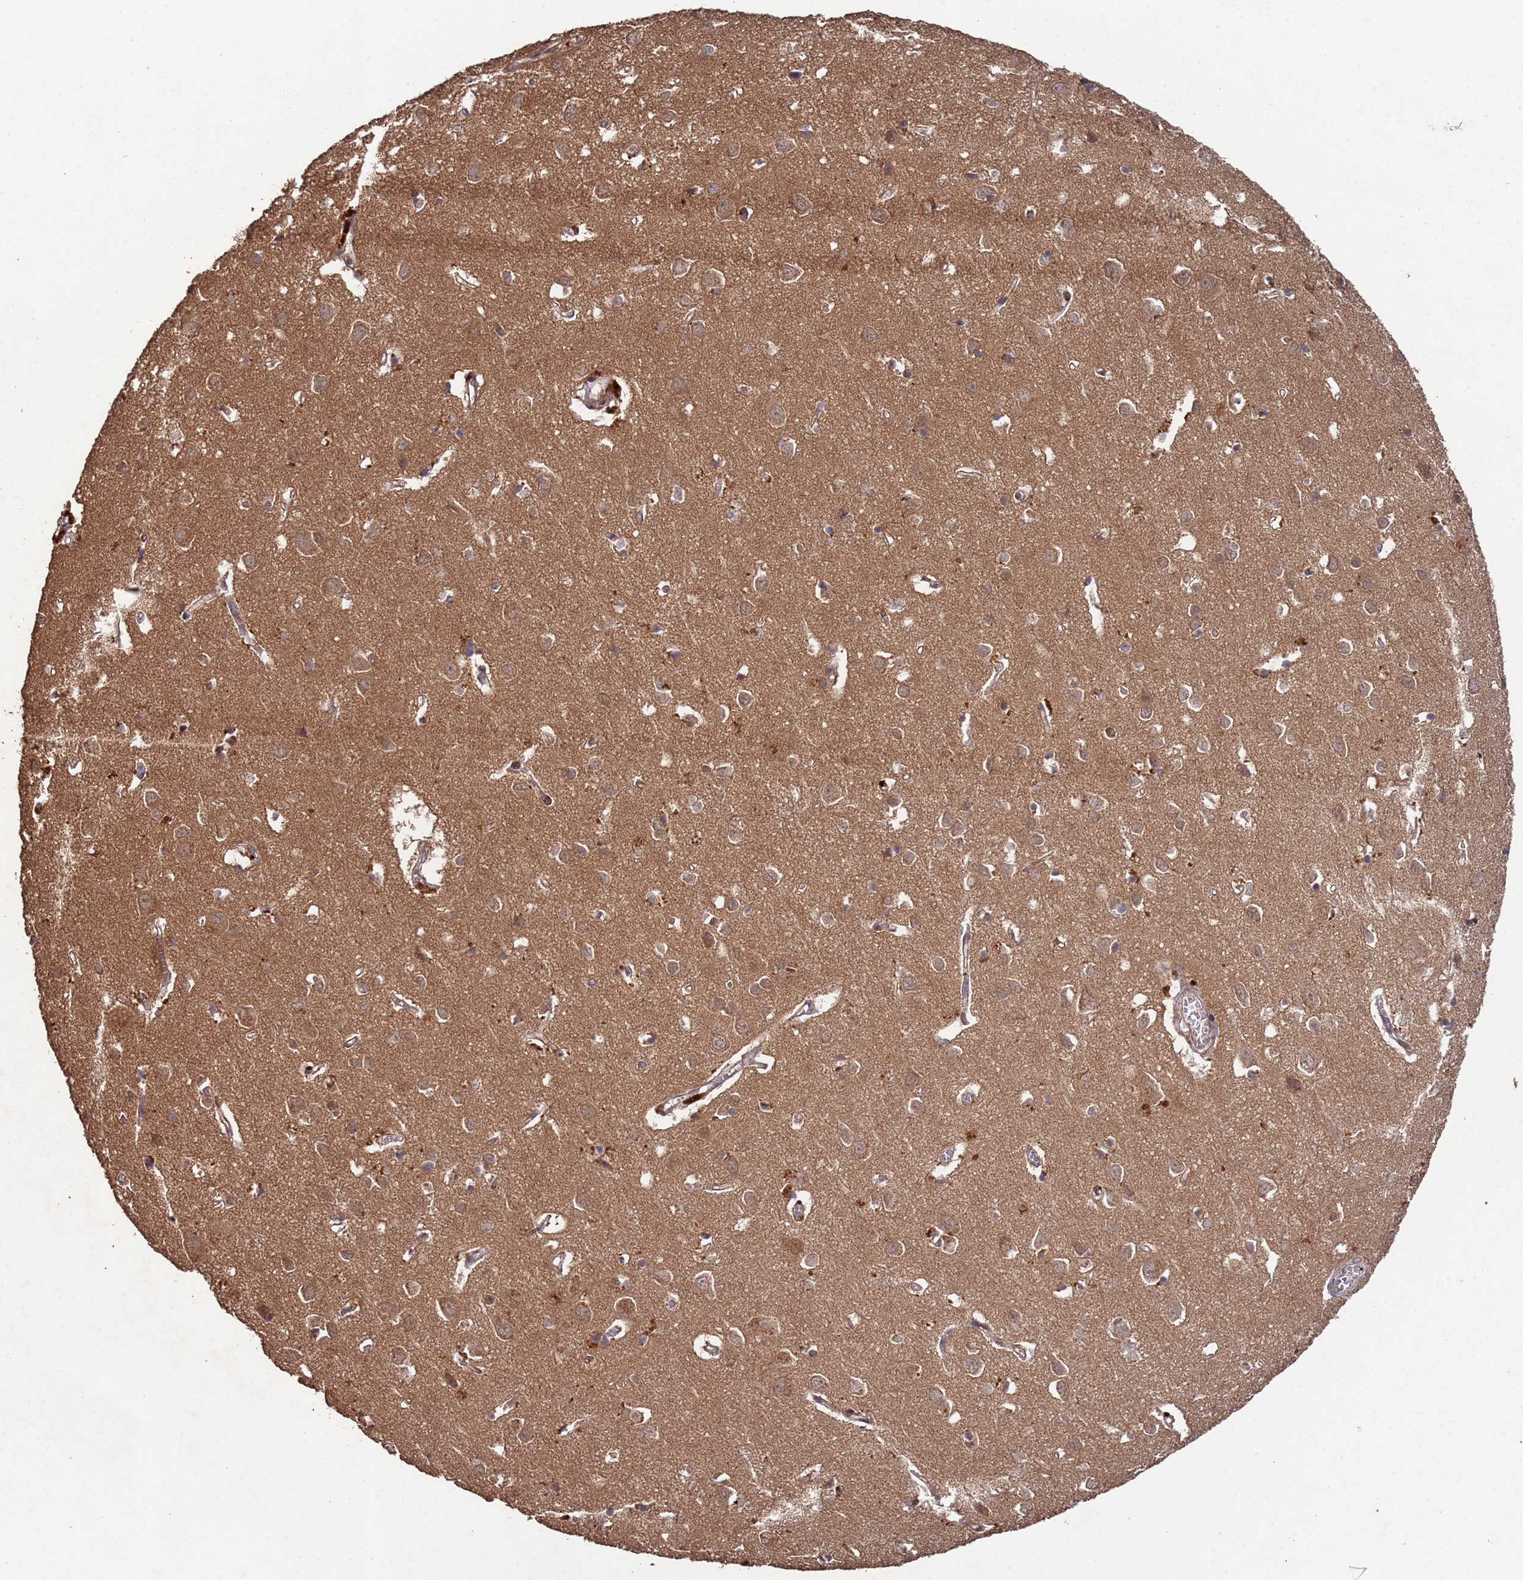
{"staining": {"intensity": "weak", "quantity": "<25%", "location": "cytoplasmic/membranous"}, "tissue": "cerebral cortex", "cell_type": "Endothelial cells", "image_type": "normal", "snomed": [{"axis": "morphology", "description": "Normal tissue, NOS"}, {"axis": "topography", "description": "Cerebral cortex"}], "caption": "High magnification brightfield microscopy of normal cerebral cortex stained with DAB (brown) and counterstained with hematoxylin (blue): endothelial cells show no significant positivity.", "gene": "FRAT1", "patient": {"sex": "female", "age": 64}}